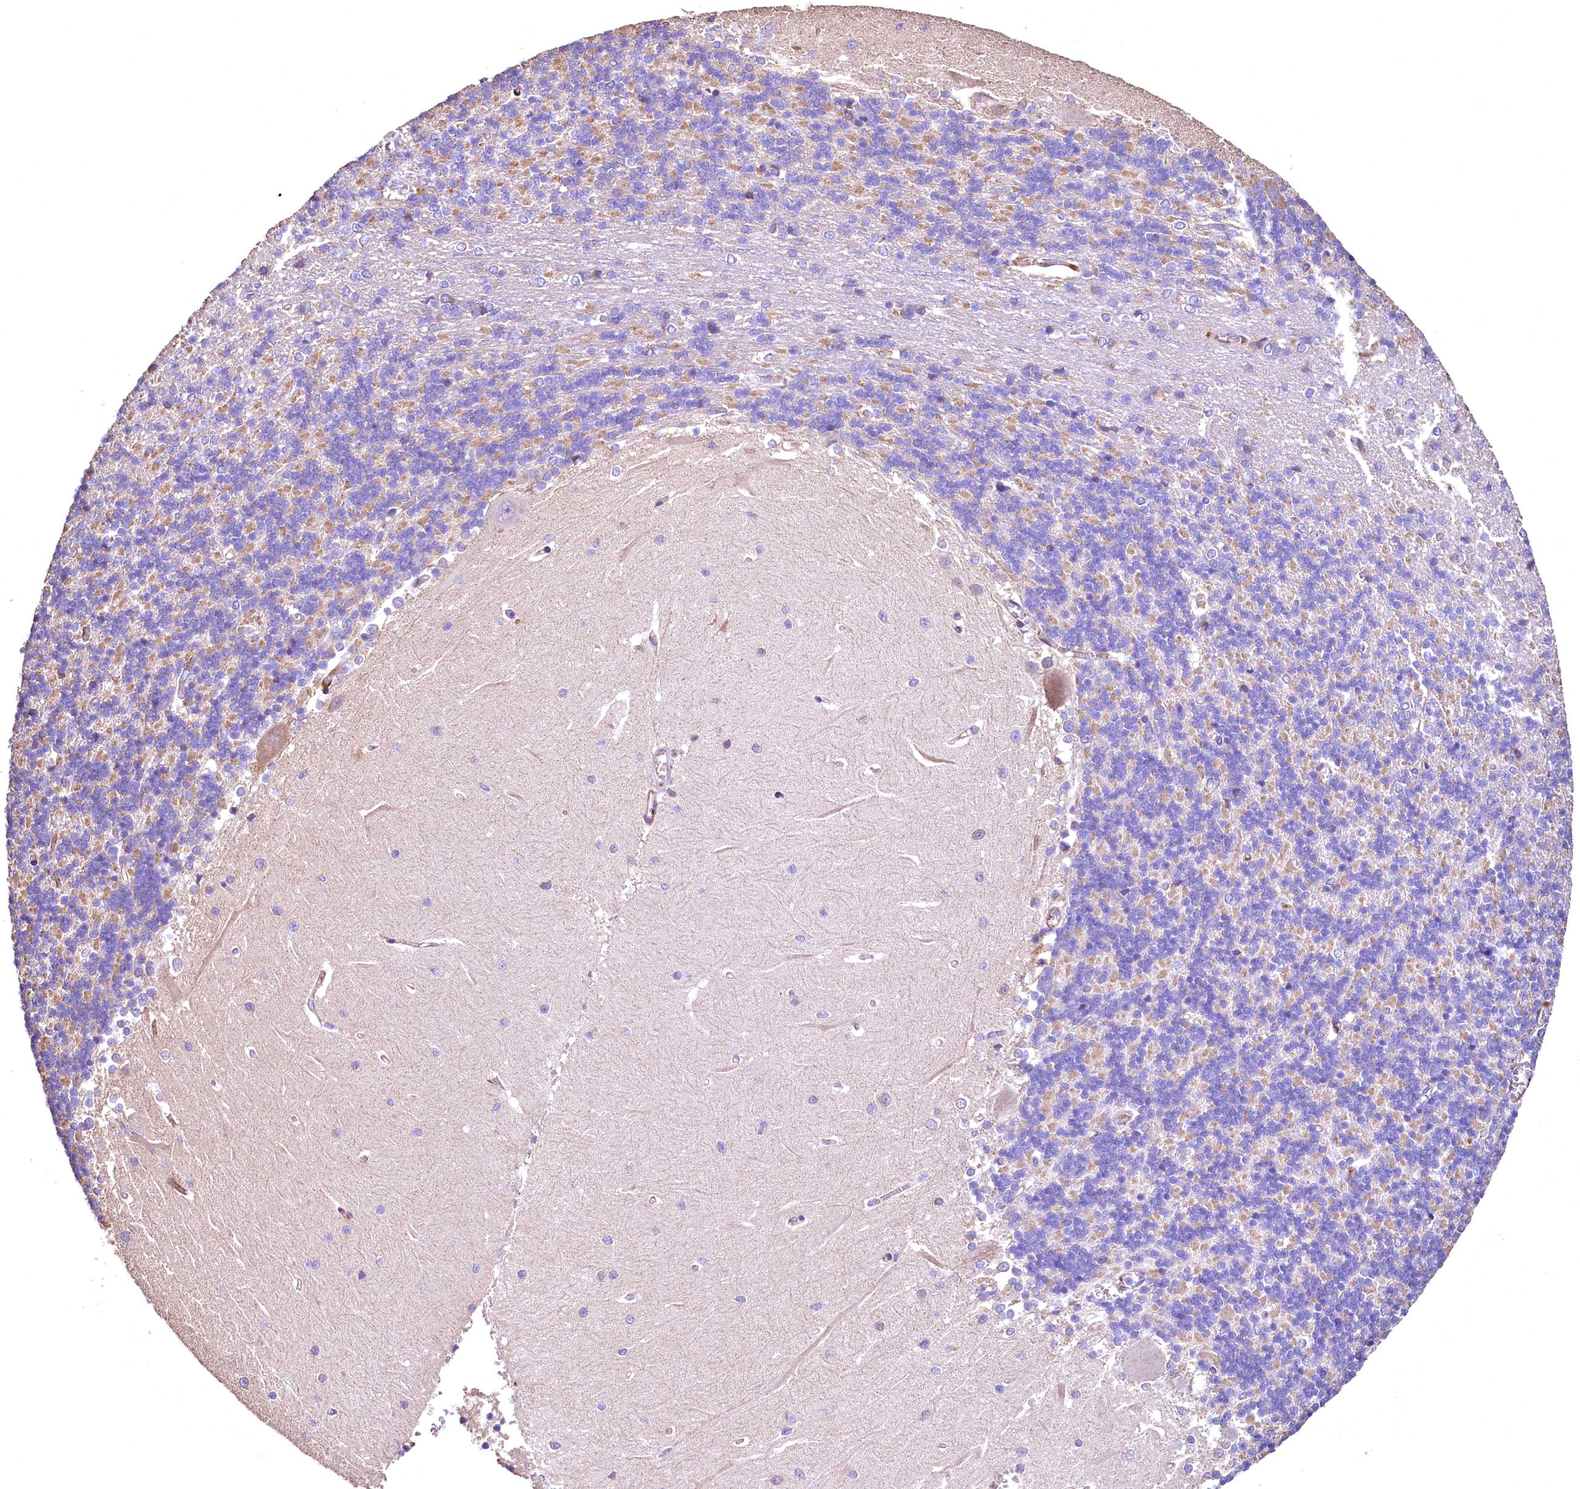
{"staining": {"intensity": "moderate", "quantity": "<25%", "location": "cytoplasmic/membranous"}, "tissue": "cerebellum", "cell_type": "Cells in granular layer", "image_type": "normal", "snomed": [{"axis": "morphology", "description": "Normal tissue, NOS"}, {"axis": "topography", "description": "Cerebellum"}], "caption": "A low amount of moderate cytoplasmic/membranous expression is seen in approximately <25% of cells in granular layer in benign cerebellum.", "gene": "RASSF1", "patient": {"sex": "male", "age": 37}}